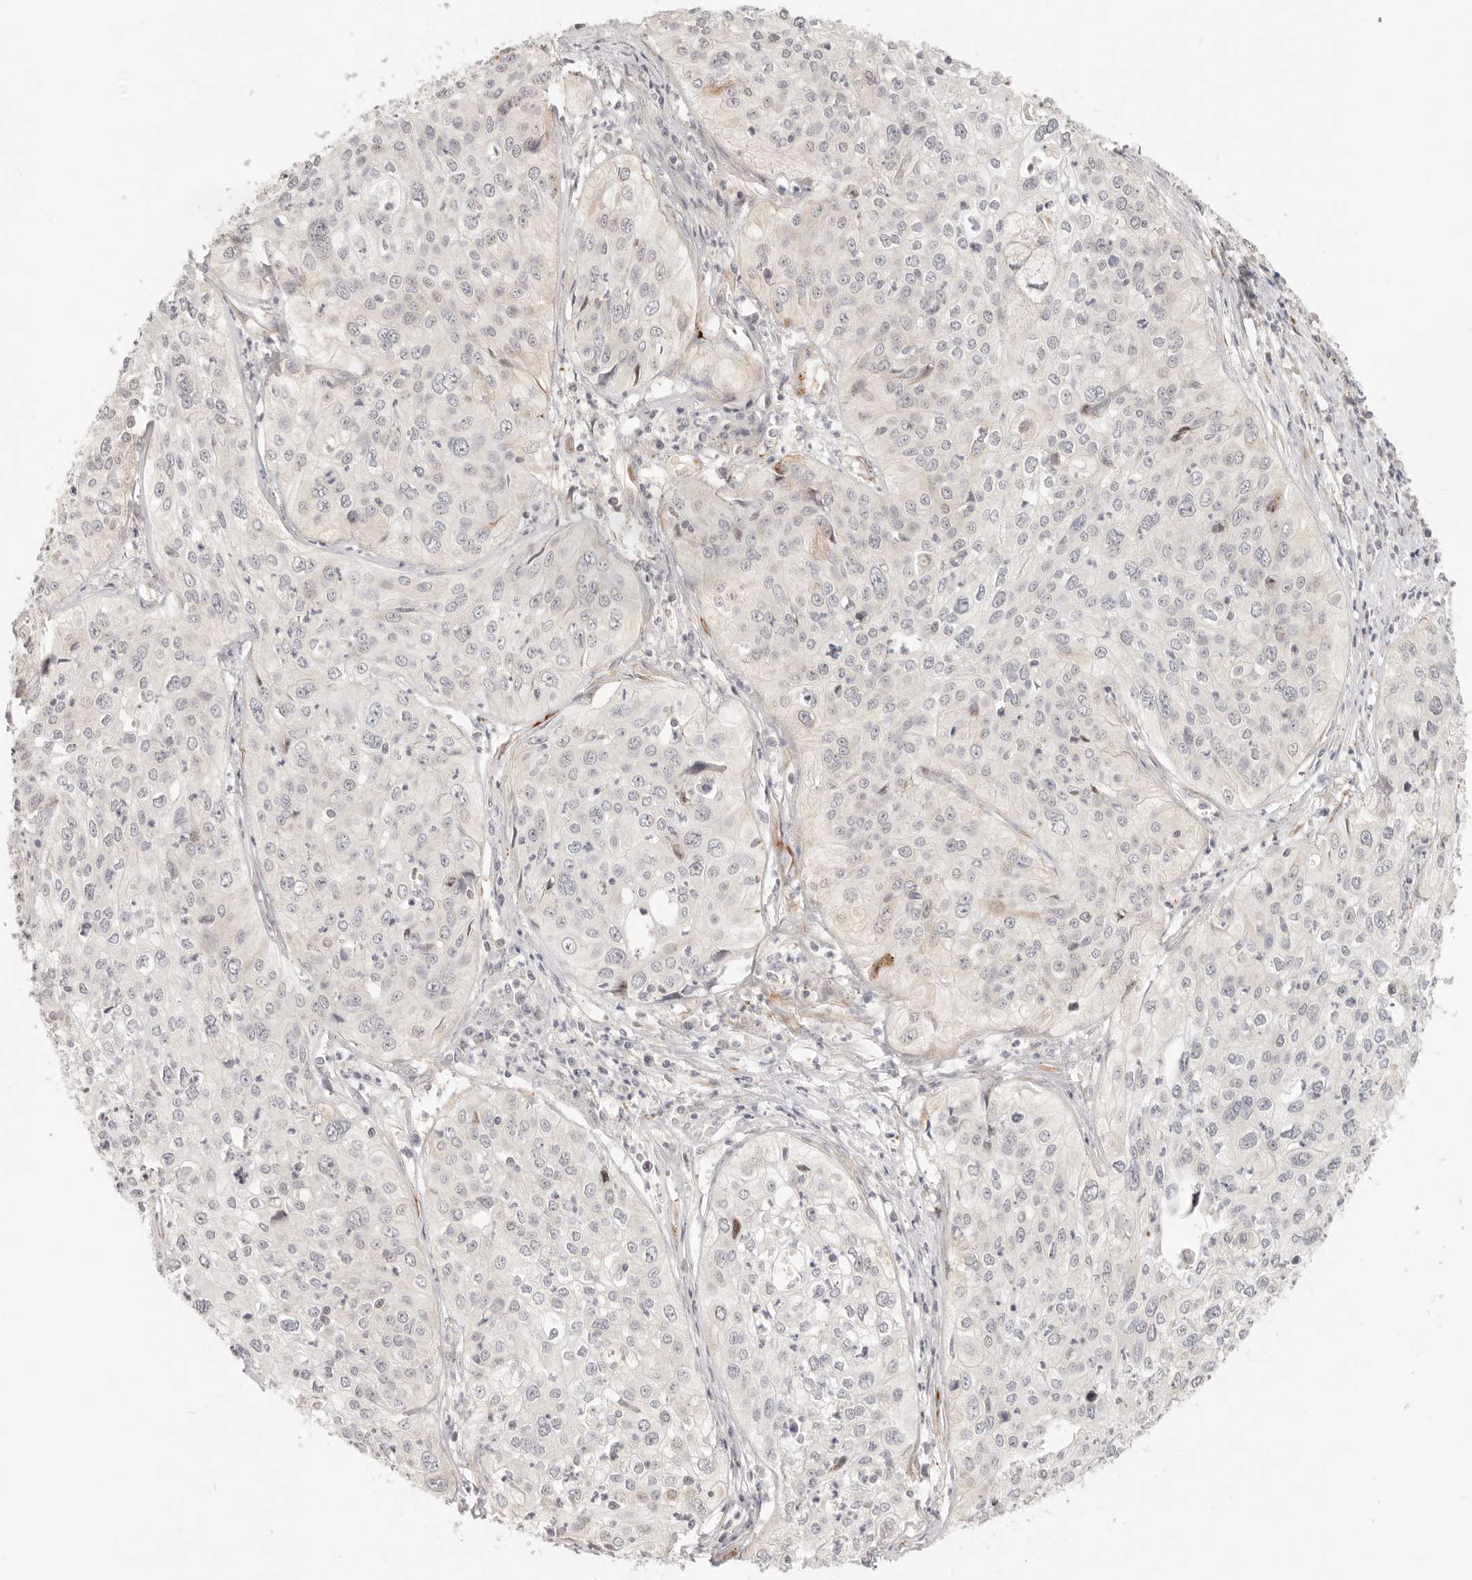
{"staining": {"intensity": "negative", "quantity": "none", "location": "none"}, "tissue": "cervical cancer", "cell_type": "Tumor cells", "image_type": "cancer", "snomed": [{"axis": "morphology", "description": "Squamous cell carcinoma, NOS"}, {"axis": "topography", "description": "Cervix"}], "caption": "Tumor cells show no significant protein expression in squamous cell carcinoma (cervical). Nuclei are stained in blue.", "gene": "SASS6", "patient": {"sex": "female", "age": 31}}